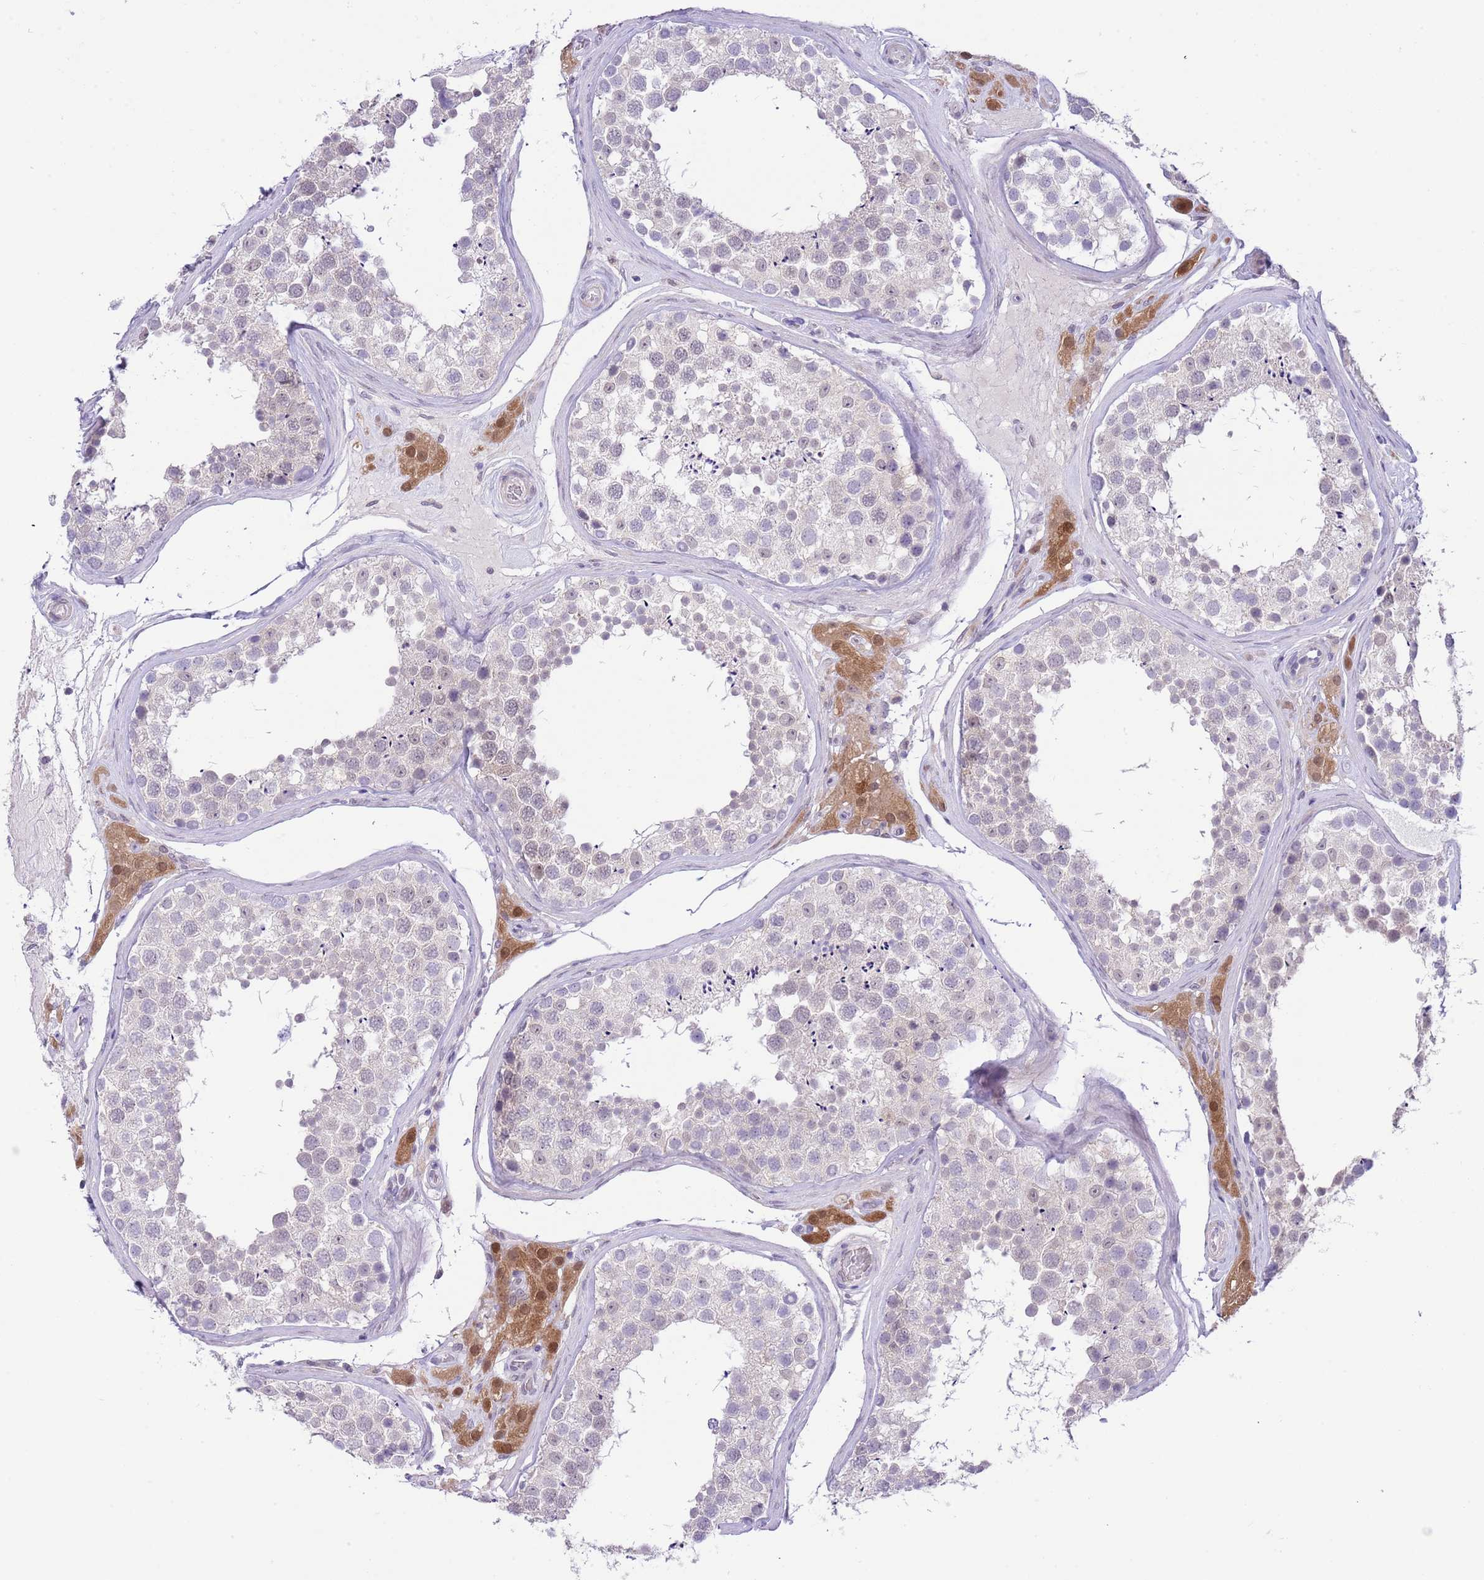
{"staining": {"intensity": "negative", "quantity": "none", "location": "none"}, "tissue": "testis", "cell_type": "Cells in seminiferous ducts", "image_type": "normal", "snomed": [{"axis": "morphology", "description": "Normal tissue, NOS"}, {"axis": "topography", "description": "Testis"}], "caption": "IHC of normal human testis displays no expression in cells in seminiferous ducts.", "gene": "GALK2", "patient": {"sex": "male", "age": 46}}